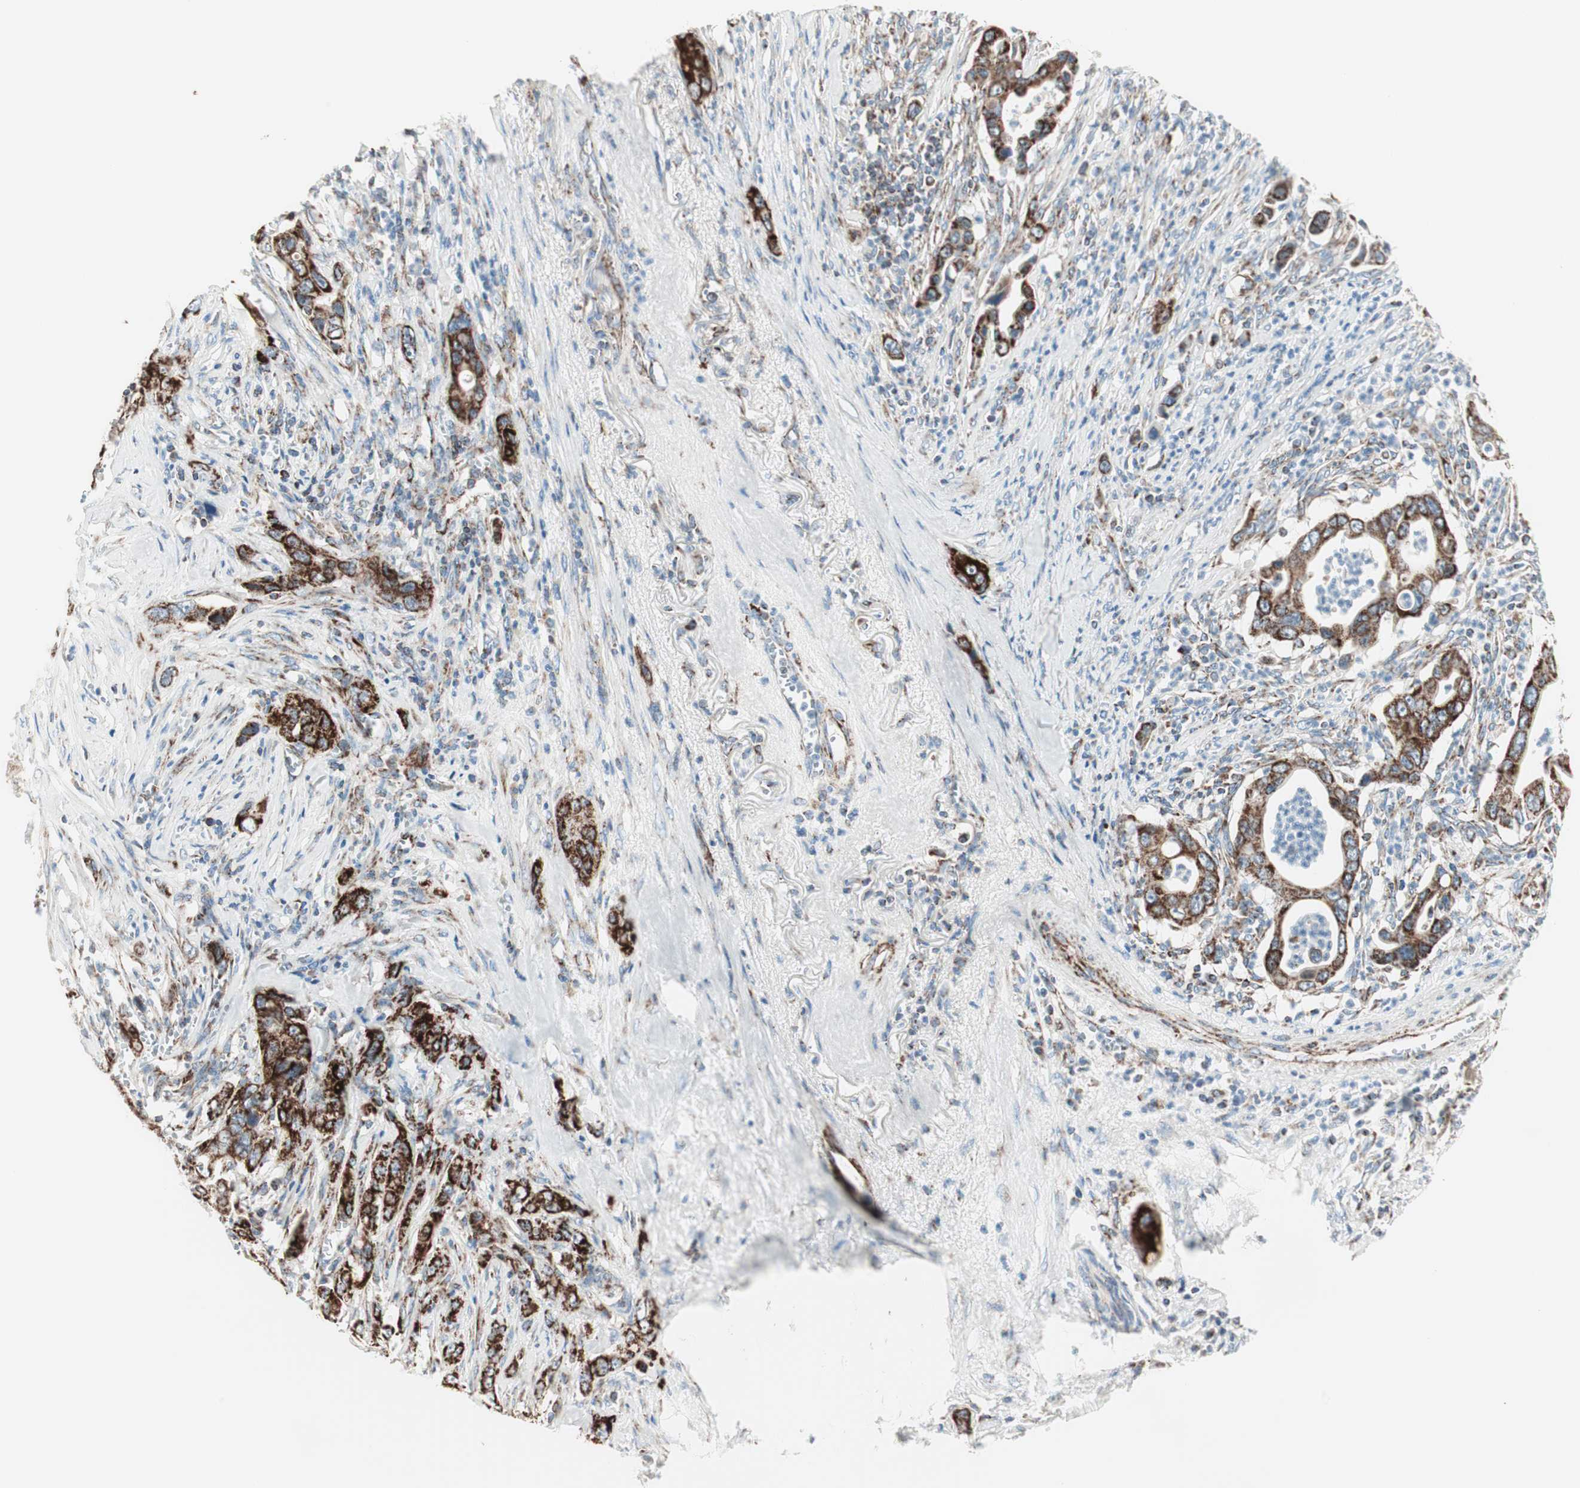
{"staining": {"intensity": "strong", "quantity": ">75%", "location": "cytoplasmic/membranous"}, "tissue": "pancreatic cancer", "cell_type": "Tumor cells", "image_type": "cancer", "snomed": [{"axis": "morphology", "description": "Adenocarcinoma, NOS"}, {"axis": "topography", "description": "Pancreas"}], "caption": "Pancreatic cancer (adenocarcinoma) stained with immunohistochemistry (IHC) exhibits strong cytoplasmic/membranous expression in about >75% of tumor cells.", "gene": "TOMM20", "patient": {"sex": "male", "age": 59}}